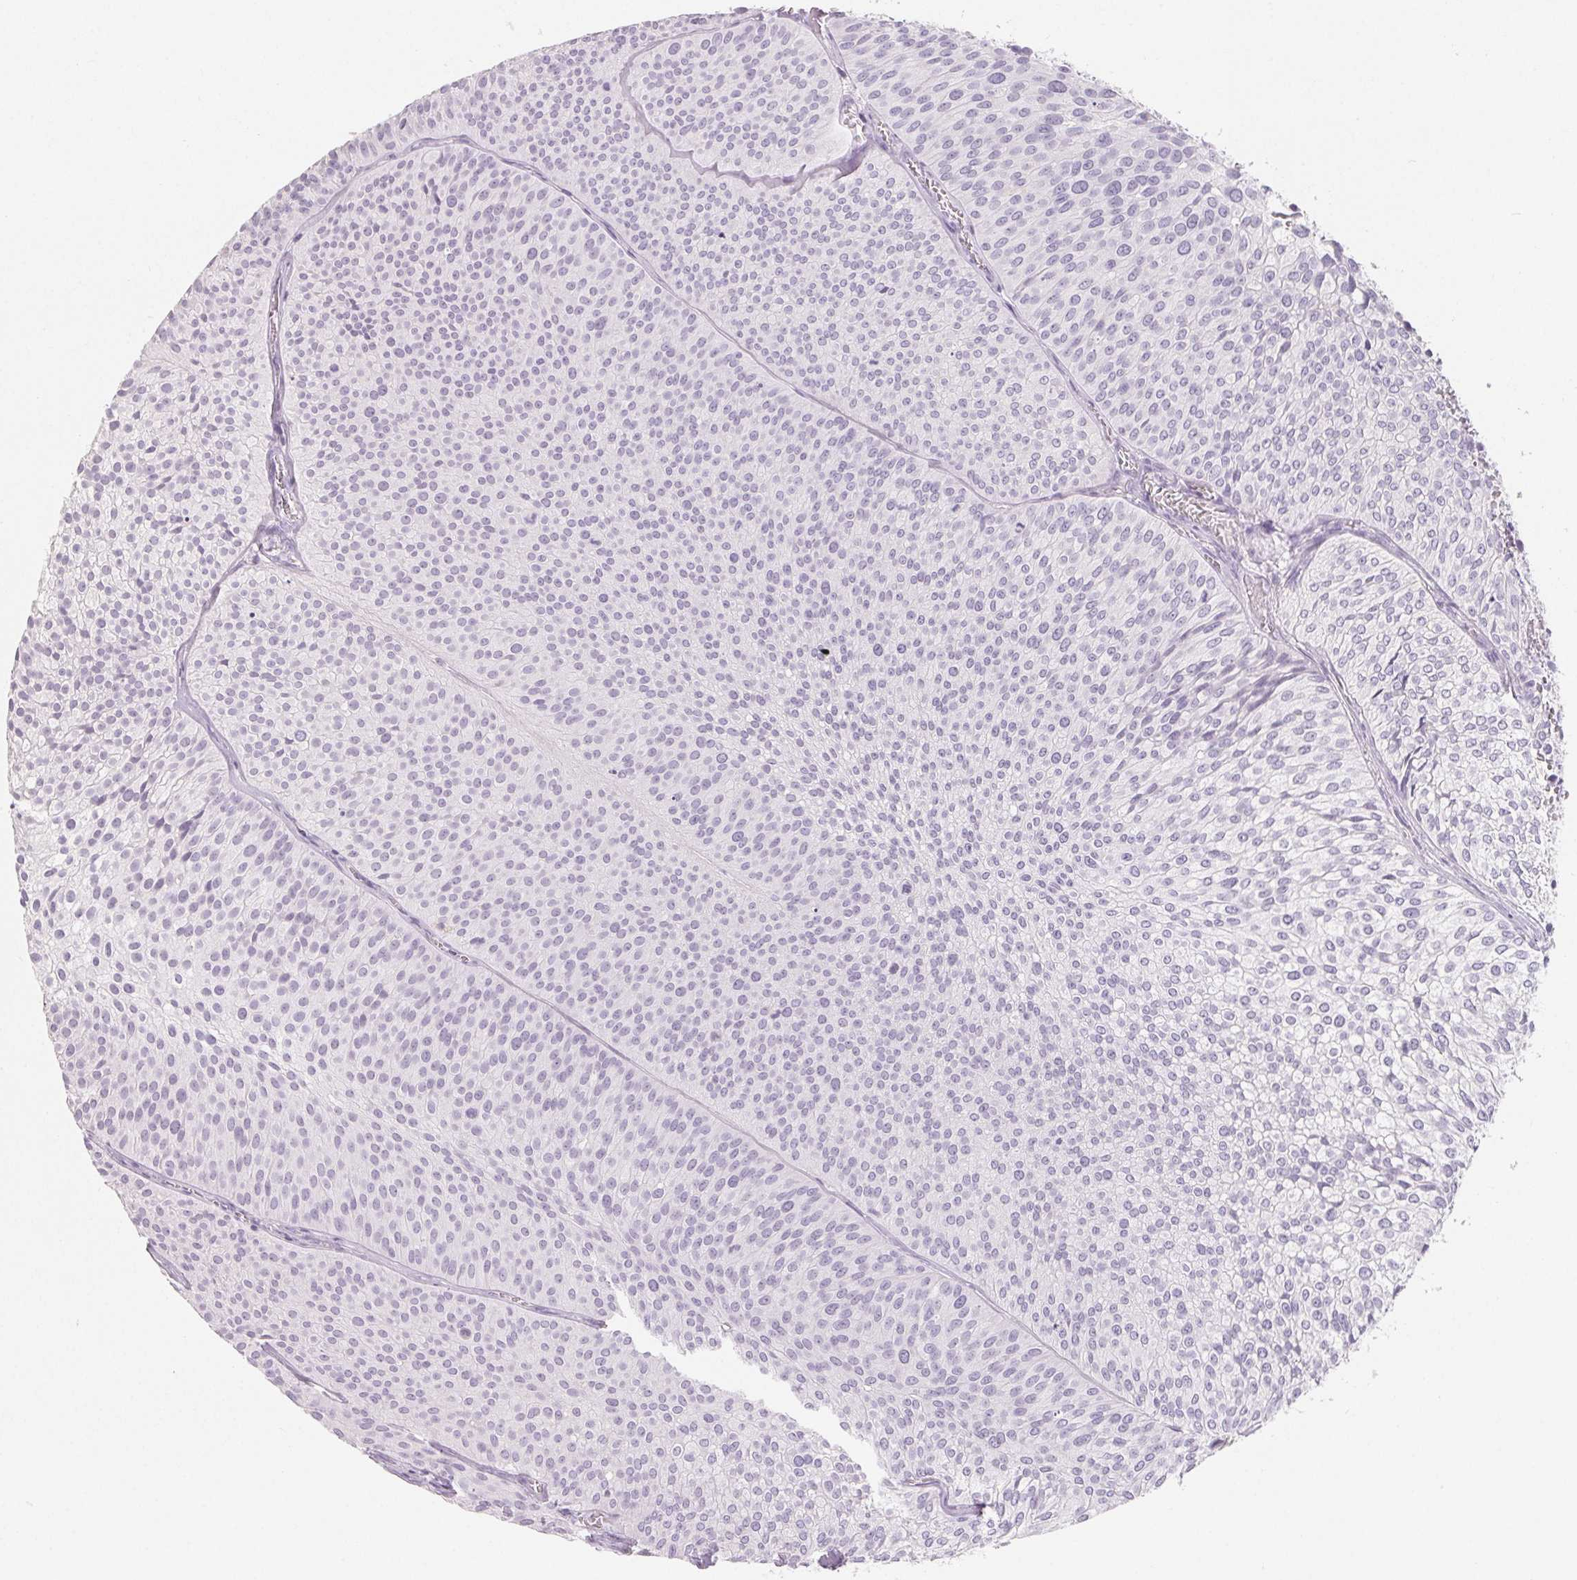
{"staining": {"intensity": "negative", "quantity": "none", "location": "none"}, "tissue": "urothelial cancer", "cell_type": "Tumor cells", "image_type": "cancer", "snomed": [{"axis": "morphology", "description": "Urothelial carcinoma, Low grade"}, {"axis": "topography", "description": "Urinary bladder"}], "caption": "Image shows no significant protein staining in tumor cells of urothelial cancer.", "gene": "CD69", "patient": {"sex": "male", "age": 91}}